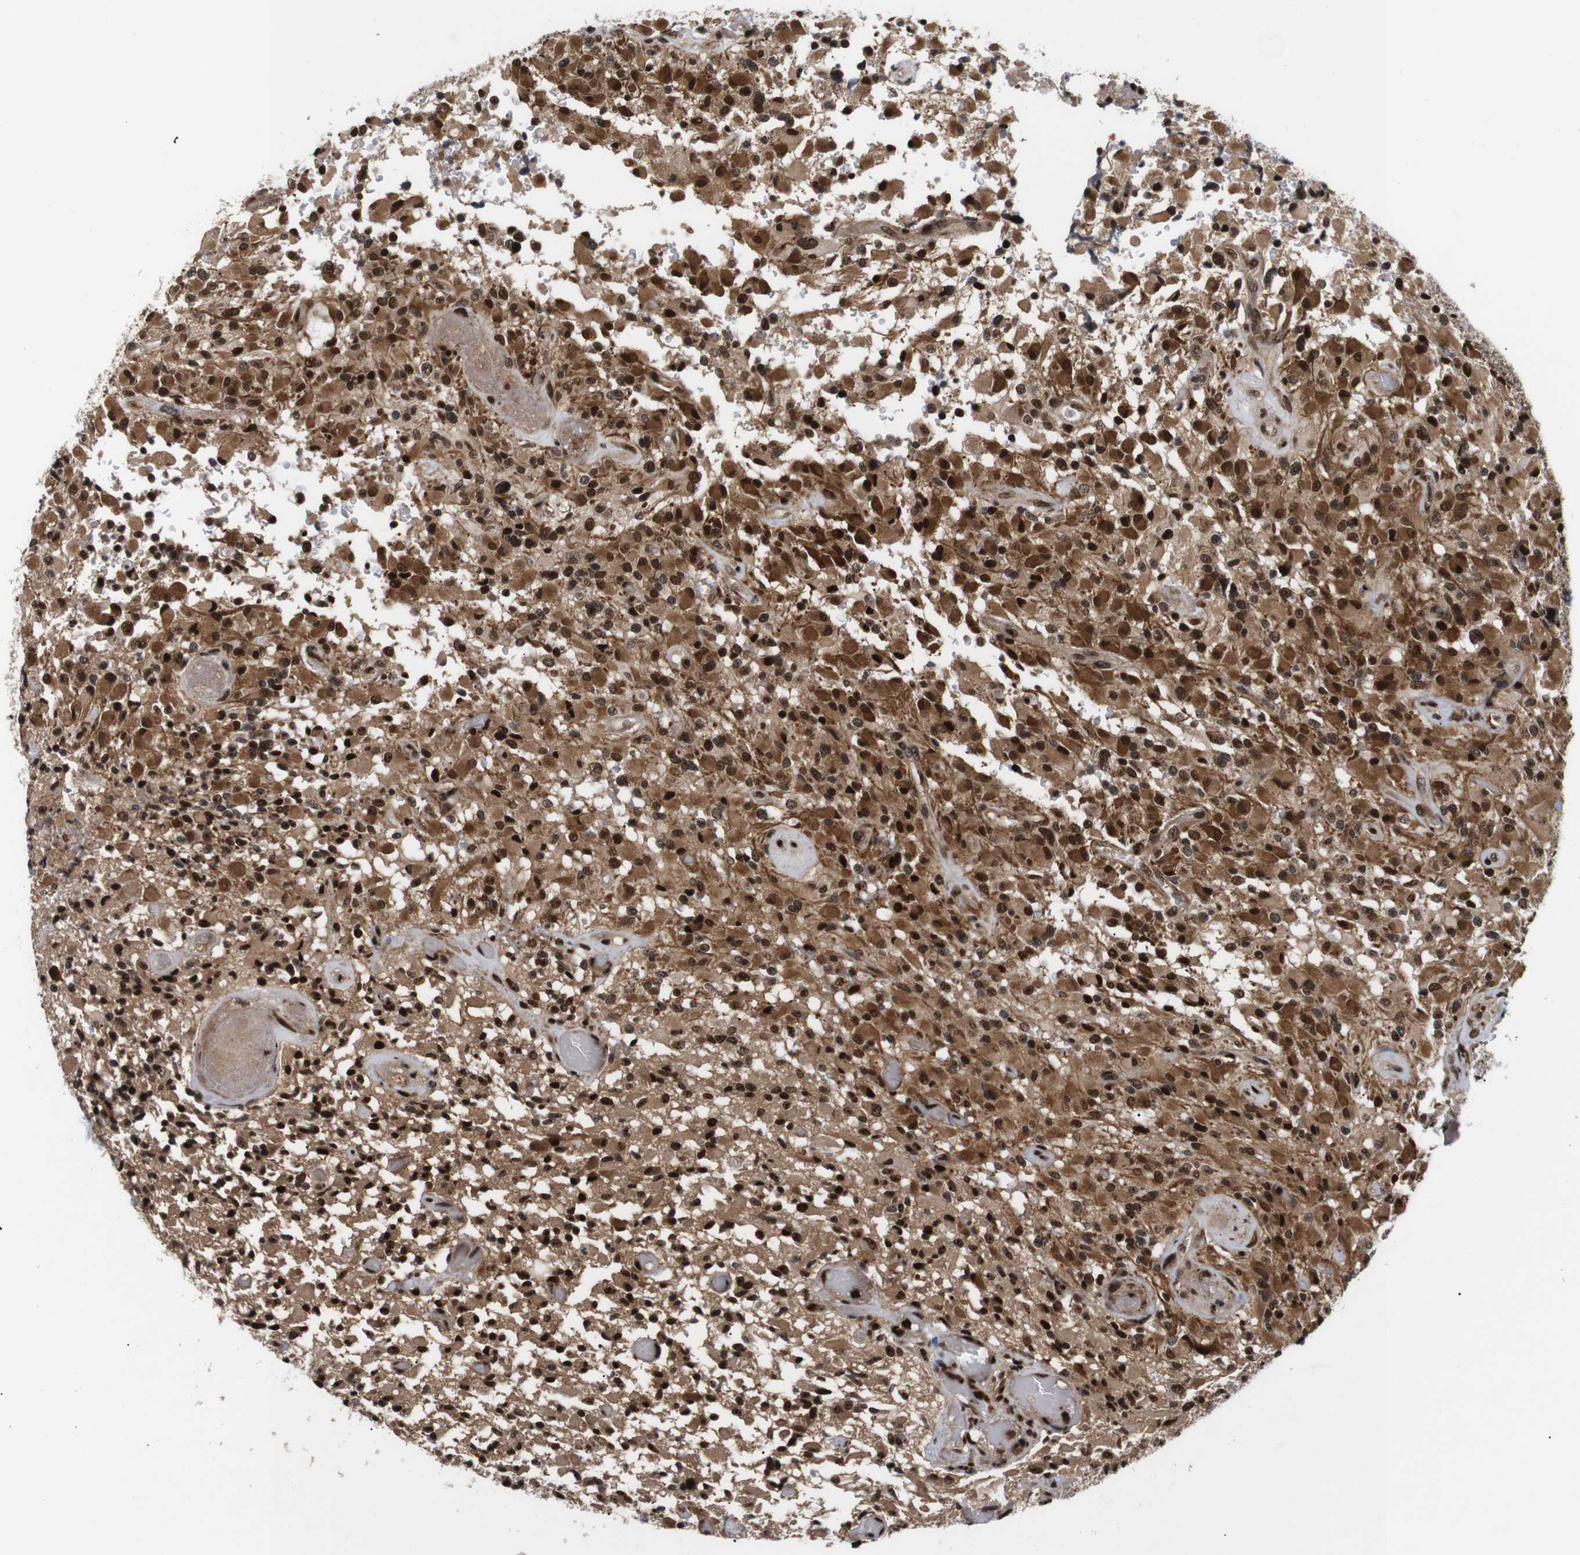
{"staining": {"intensity": "strong", "quantity": ">75%", "location": "cytoplasmic/membranous,nuclear"}, "tissue": "glioma", "cell_type": "Tumor cells", "image_type": "cancer", "snomed": [{"axis": "morphology", "description": "Glioma, malignant, High grade"}, {"axis": "topography", "description": "Brain"}], "caption": "DAB immunohistochemical staining of human high-grade glioma (malignant) displays strong cytoplasmic/membranous and nuclear protein staining in approximately >75% of tumor cells.", "gene": "KIF23", "patient": {"sex": "male", "age": 71}}